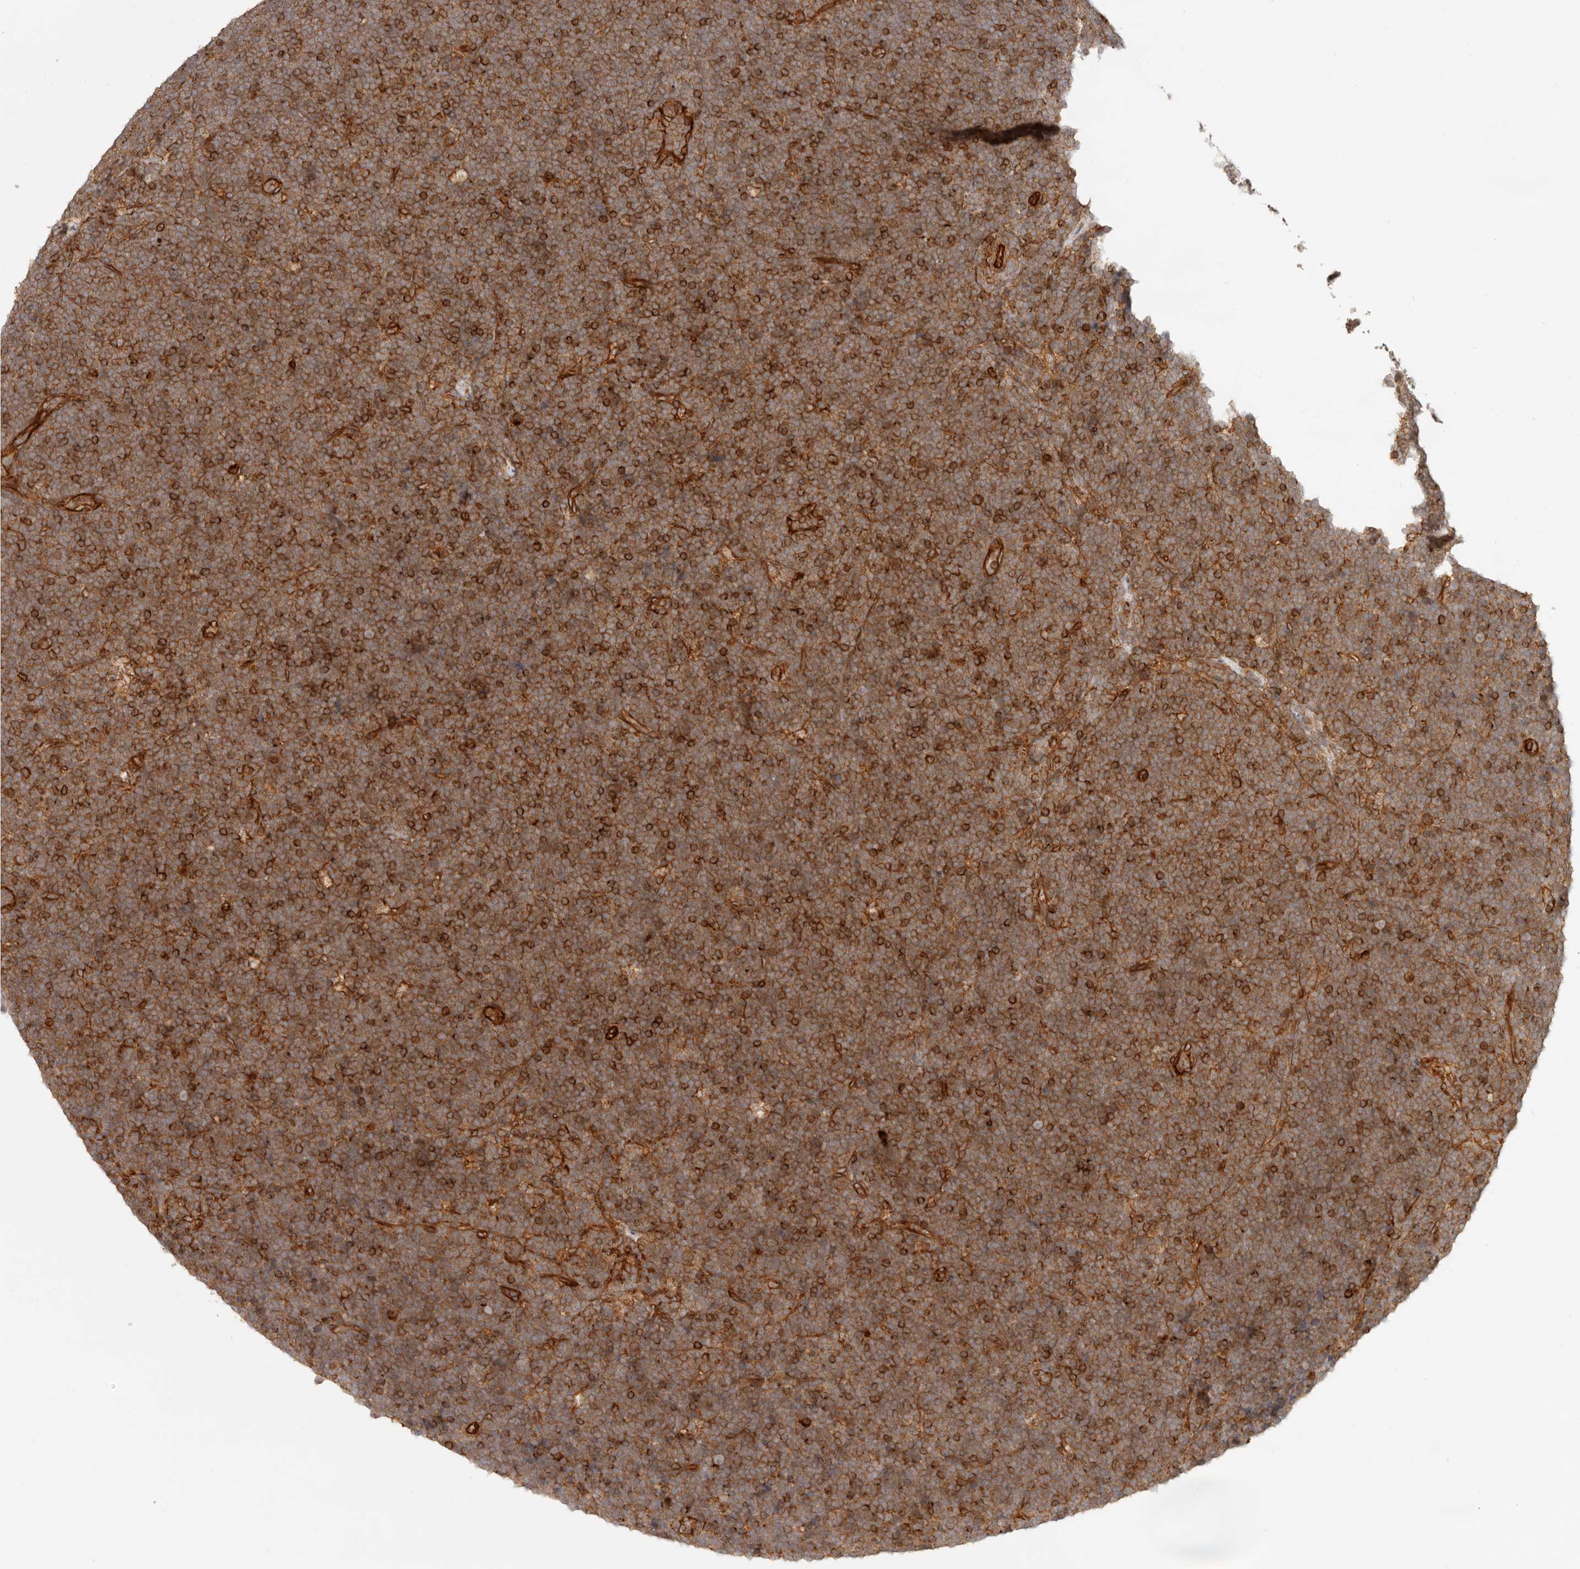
{"staining": {"intensity": "moderate", "quantity": ">75%", "location": "cytoplasmic/membranous"}, "tissue": "lymphoma", "cell_type": "Tumor cells", "image_type": "cancer", "snomed": [{"axis": "morphology", "description": "Malignant lymphoma, non-Hodgkin's type, High grade"}, {"axis": "topography", "description": "Lymph node"}], "caption": "Protein staining demonstrates moderate cytoplasmic/membranous expression in about >75% of tumor cells in lymphoma.", "gene": "UFSP1", "patient": {"sex": "male", "age": 13}}